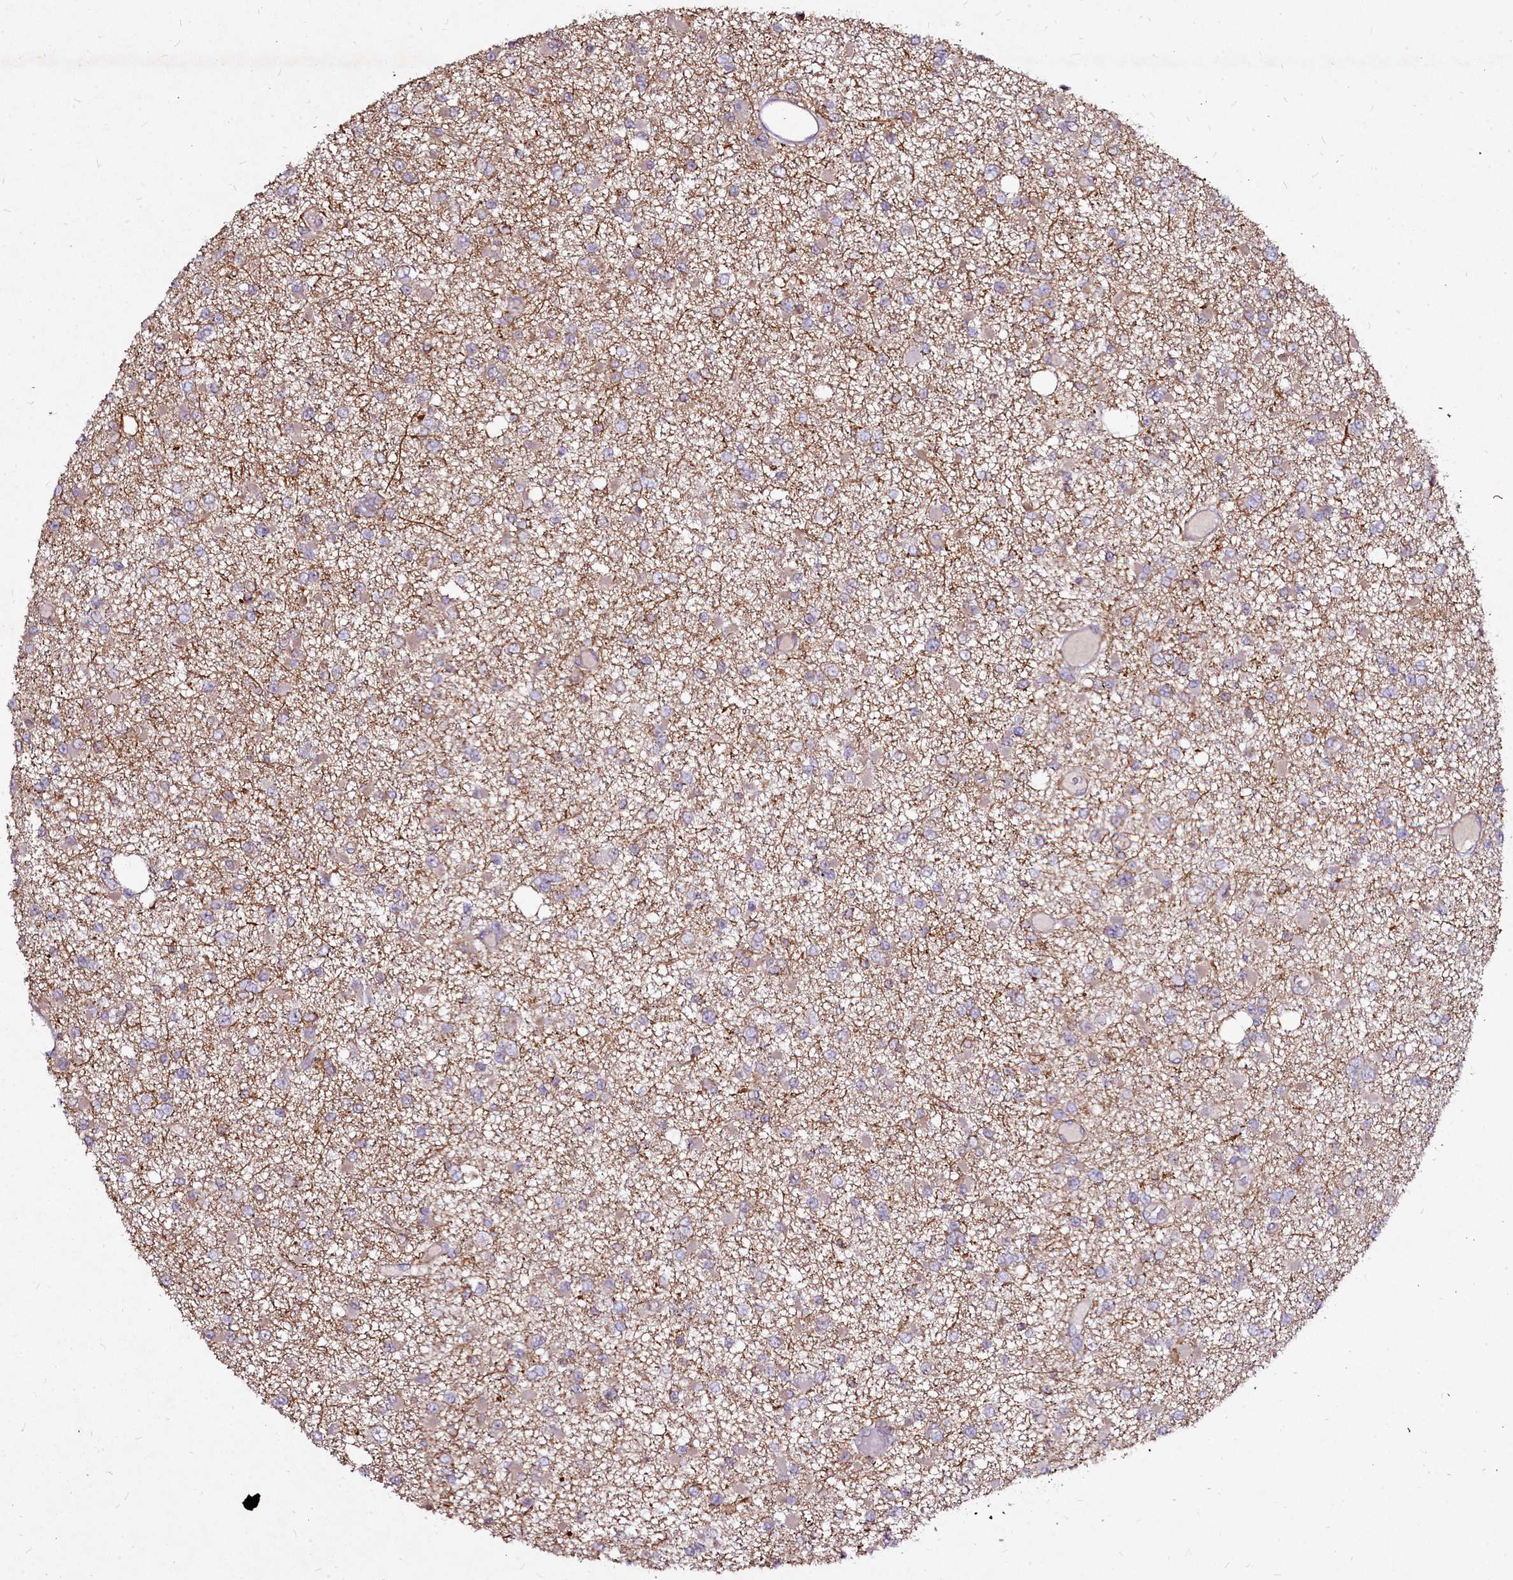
{"staining": {"intensity": "weak", "quantity": "<25%", "location": "cytoplasmic/membranous"}, "tissue": "glioma", "cell_type": "Tumor cells", "image_type": "cancer", "snomed": [{"axis": "morphology", "description": "Glioma, malignant, Low grade"}, {"axis": "topography", "description": "Brain"}], "caption": "Immunohistochemistry photomicrograph of glioma stained for a protein (brown), which exhibits no positivity in tumor cells.", "gene": "NCKAP1L", "patient": {"sex": "female", "age": 22}}